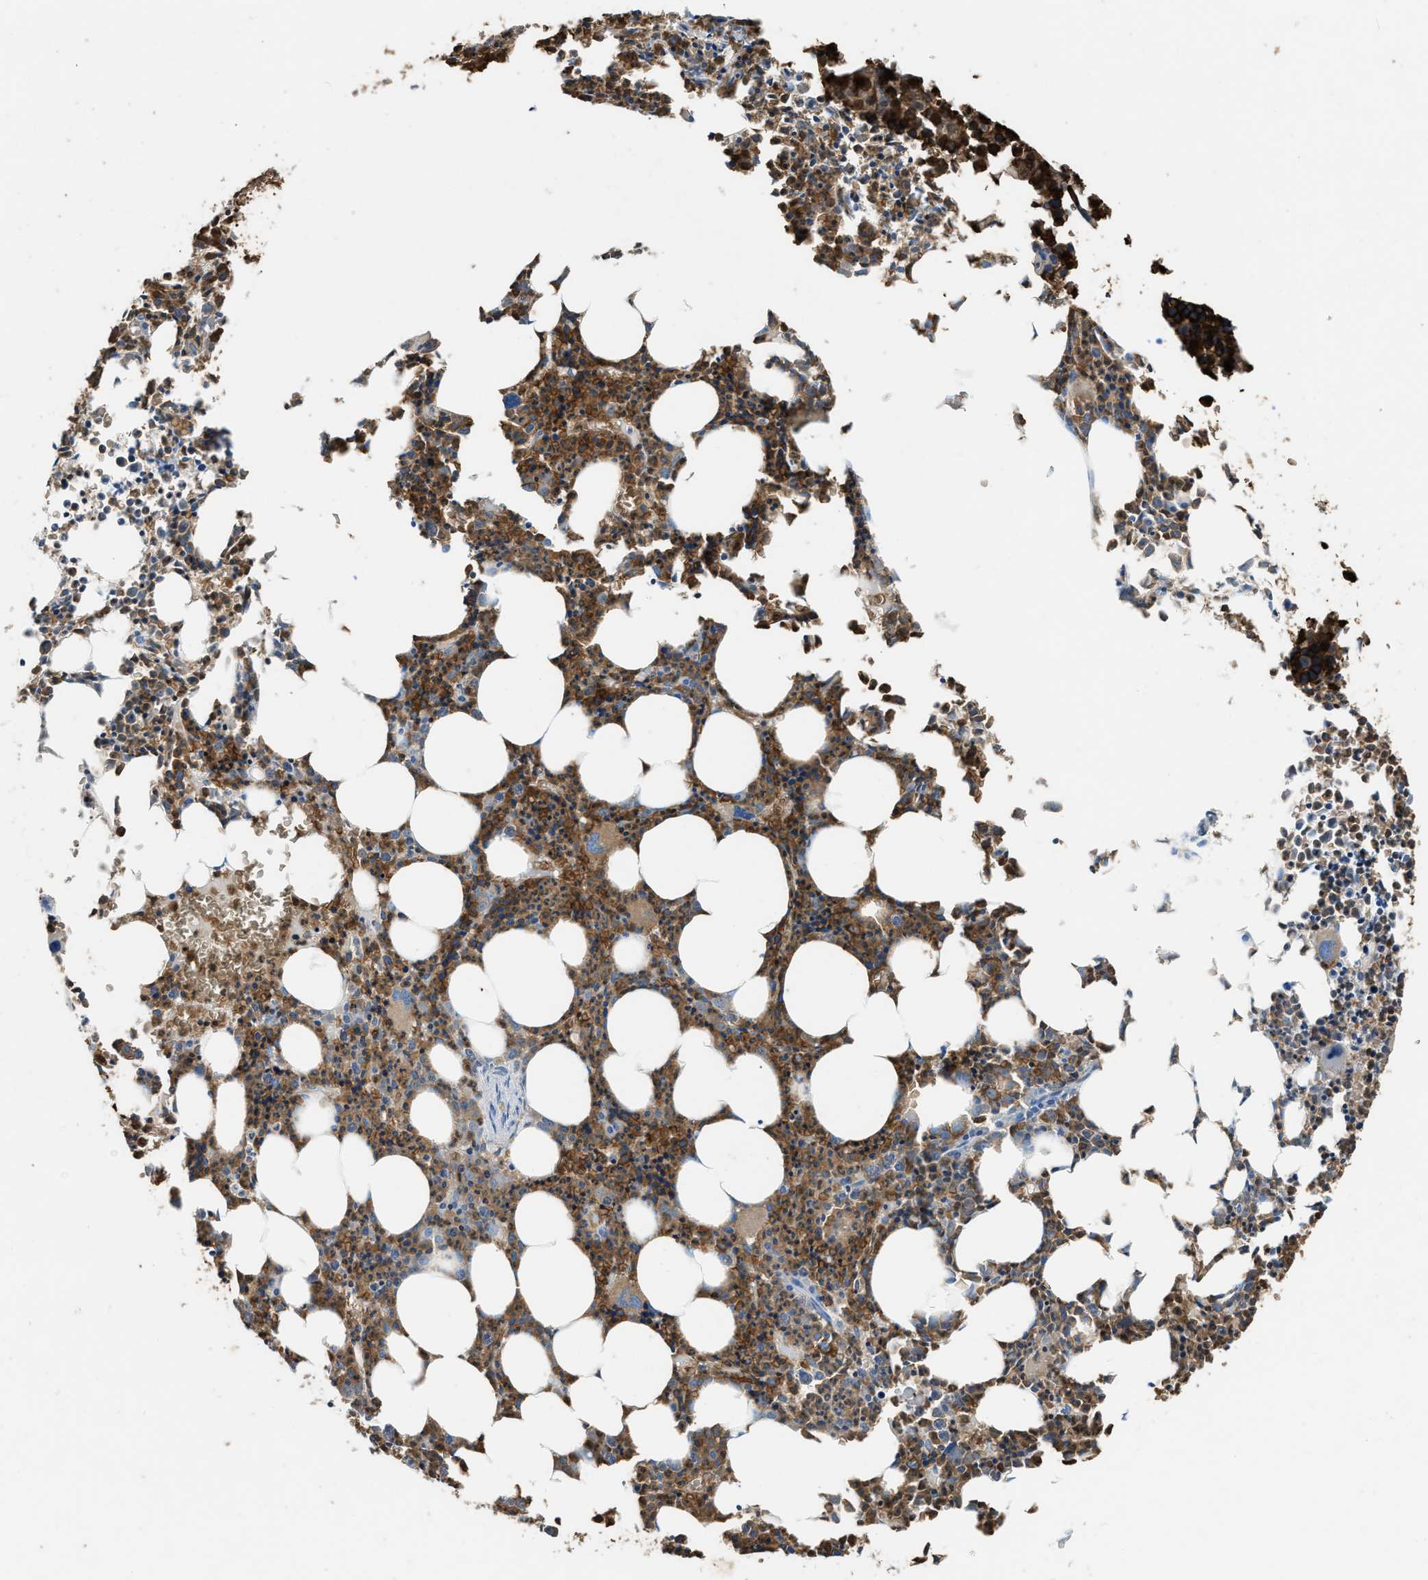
{"staining": {"intensity": "strong", "quantity": ">75%", "location": "cytoplasmic/membranous"}, "tissue": "bone marrow", "cell_type": "Hematopoietic cells", "image_type": "normal", "snomed": [{"axis": "morphology", "description": "Normal tissue, NOS"}, {"axis": "morphology", "description": "Inflammation, NOS"}, {"axis": "topography", "description": "Bone marrow"}], "caption": "Bone marrow stained with DAB (3,3'-diaminobenzidine) IHC exhibits high levels of strong cytoplasmic/membranous staining in about >75% of hematopoietic cells.", "gene": "ARHGDIB", "patient": {"sex": "female", "age": 40}}